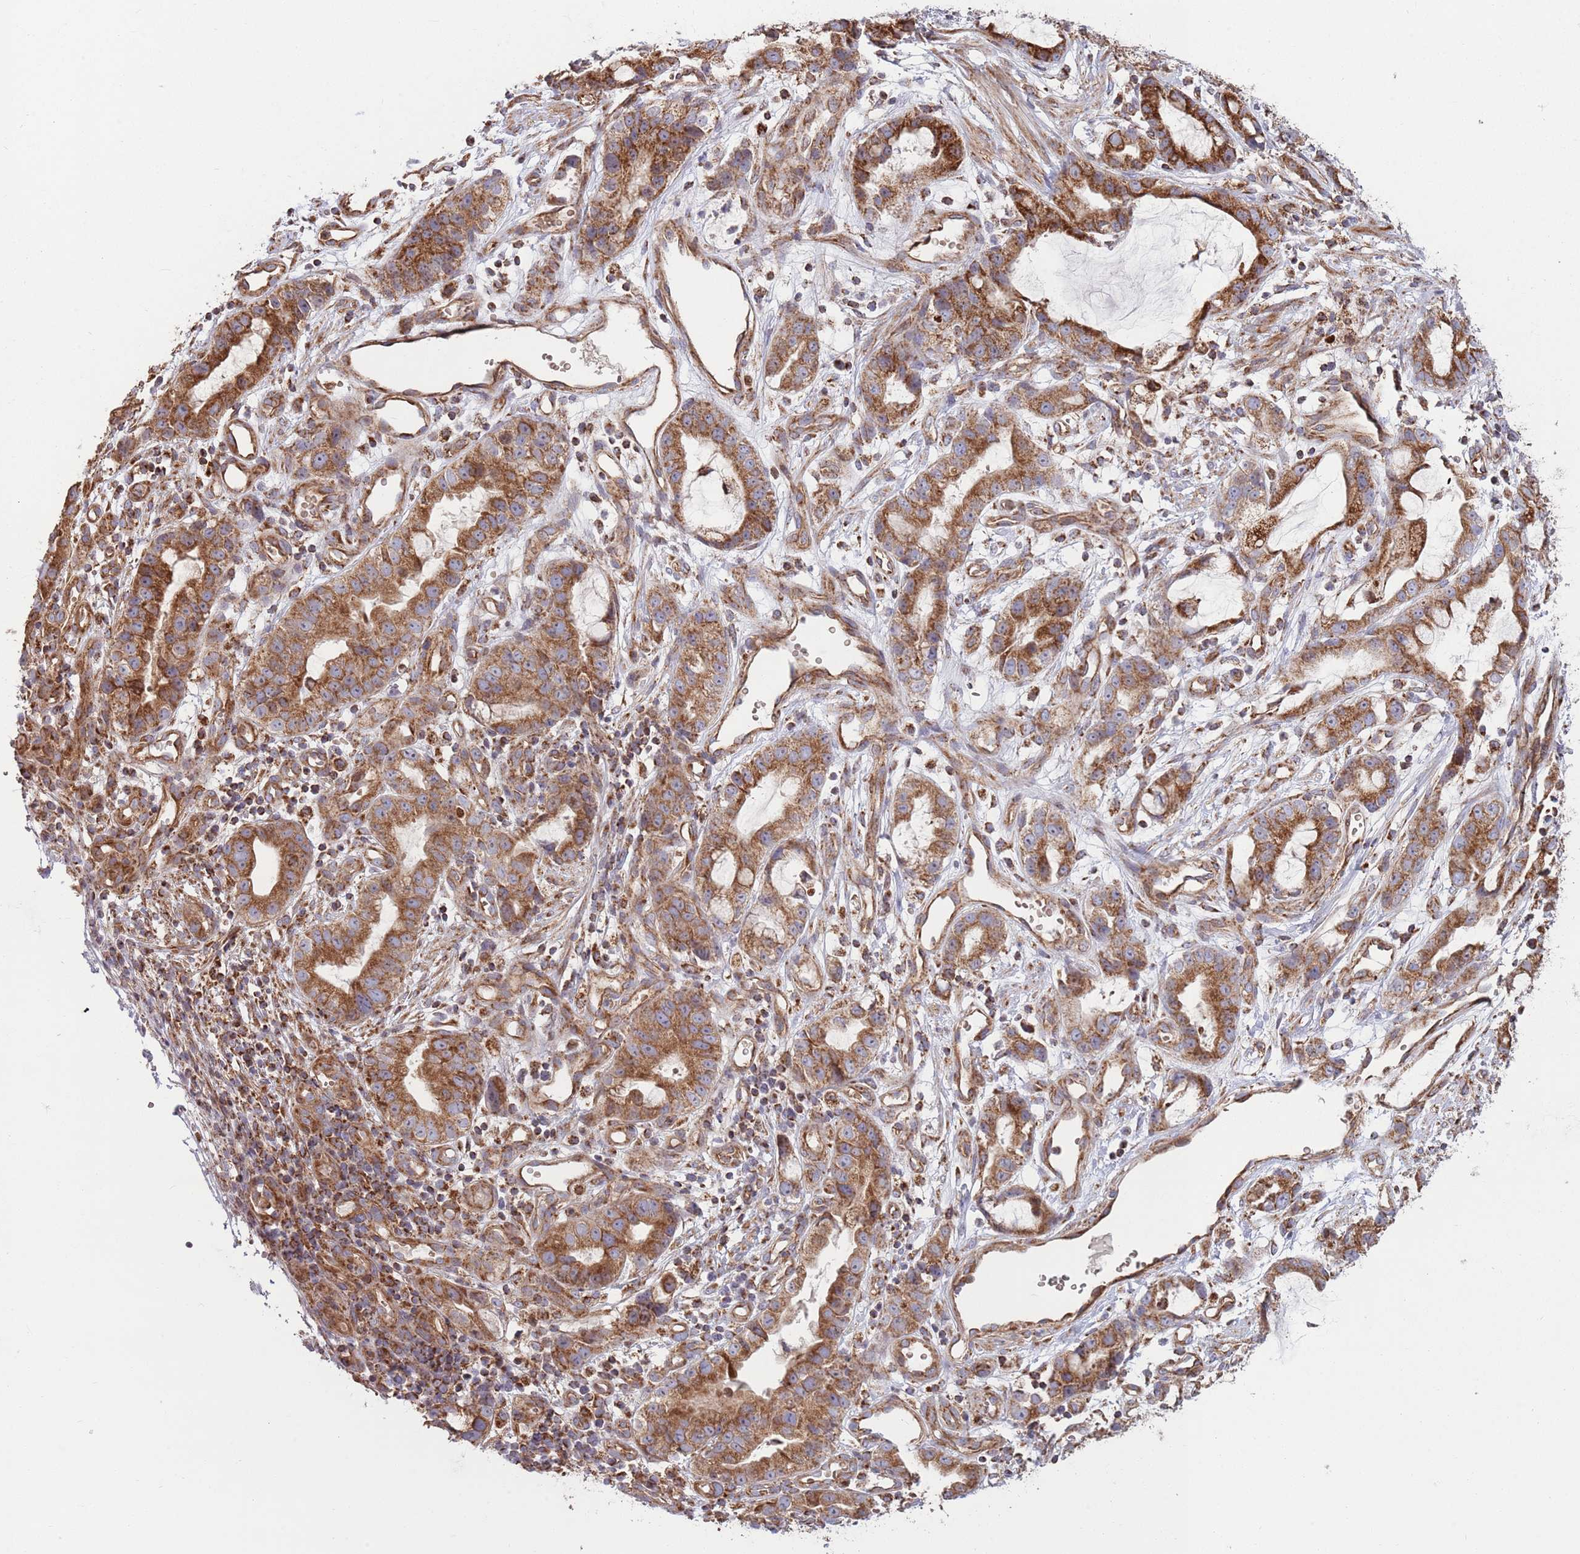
{"staining": {"intensity": "strong", "quantity": ">75%", "location": "cytoplasmic/membranous"}, "tissue": "stomach cancer", "cell_type": "Tumor cells", "image_type": "cancer", "snomed": [{"axis": "morphology", "description": "Adenocarcinoma, NOS"}, {"axis": "topography", "description": "Stomach"}], "caption": "This image shows immunohistochemistry staining of human stomach cancer, with high strong cytoplasmic/membranous staining in approximately >75% of tumor cells.", "gene": "ATP5PD", "patient": {"sex": "male", "age": 55}}